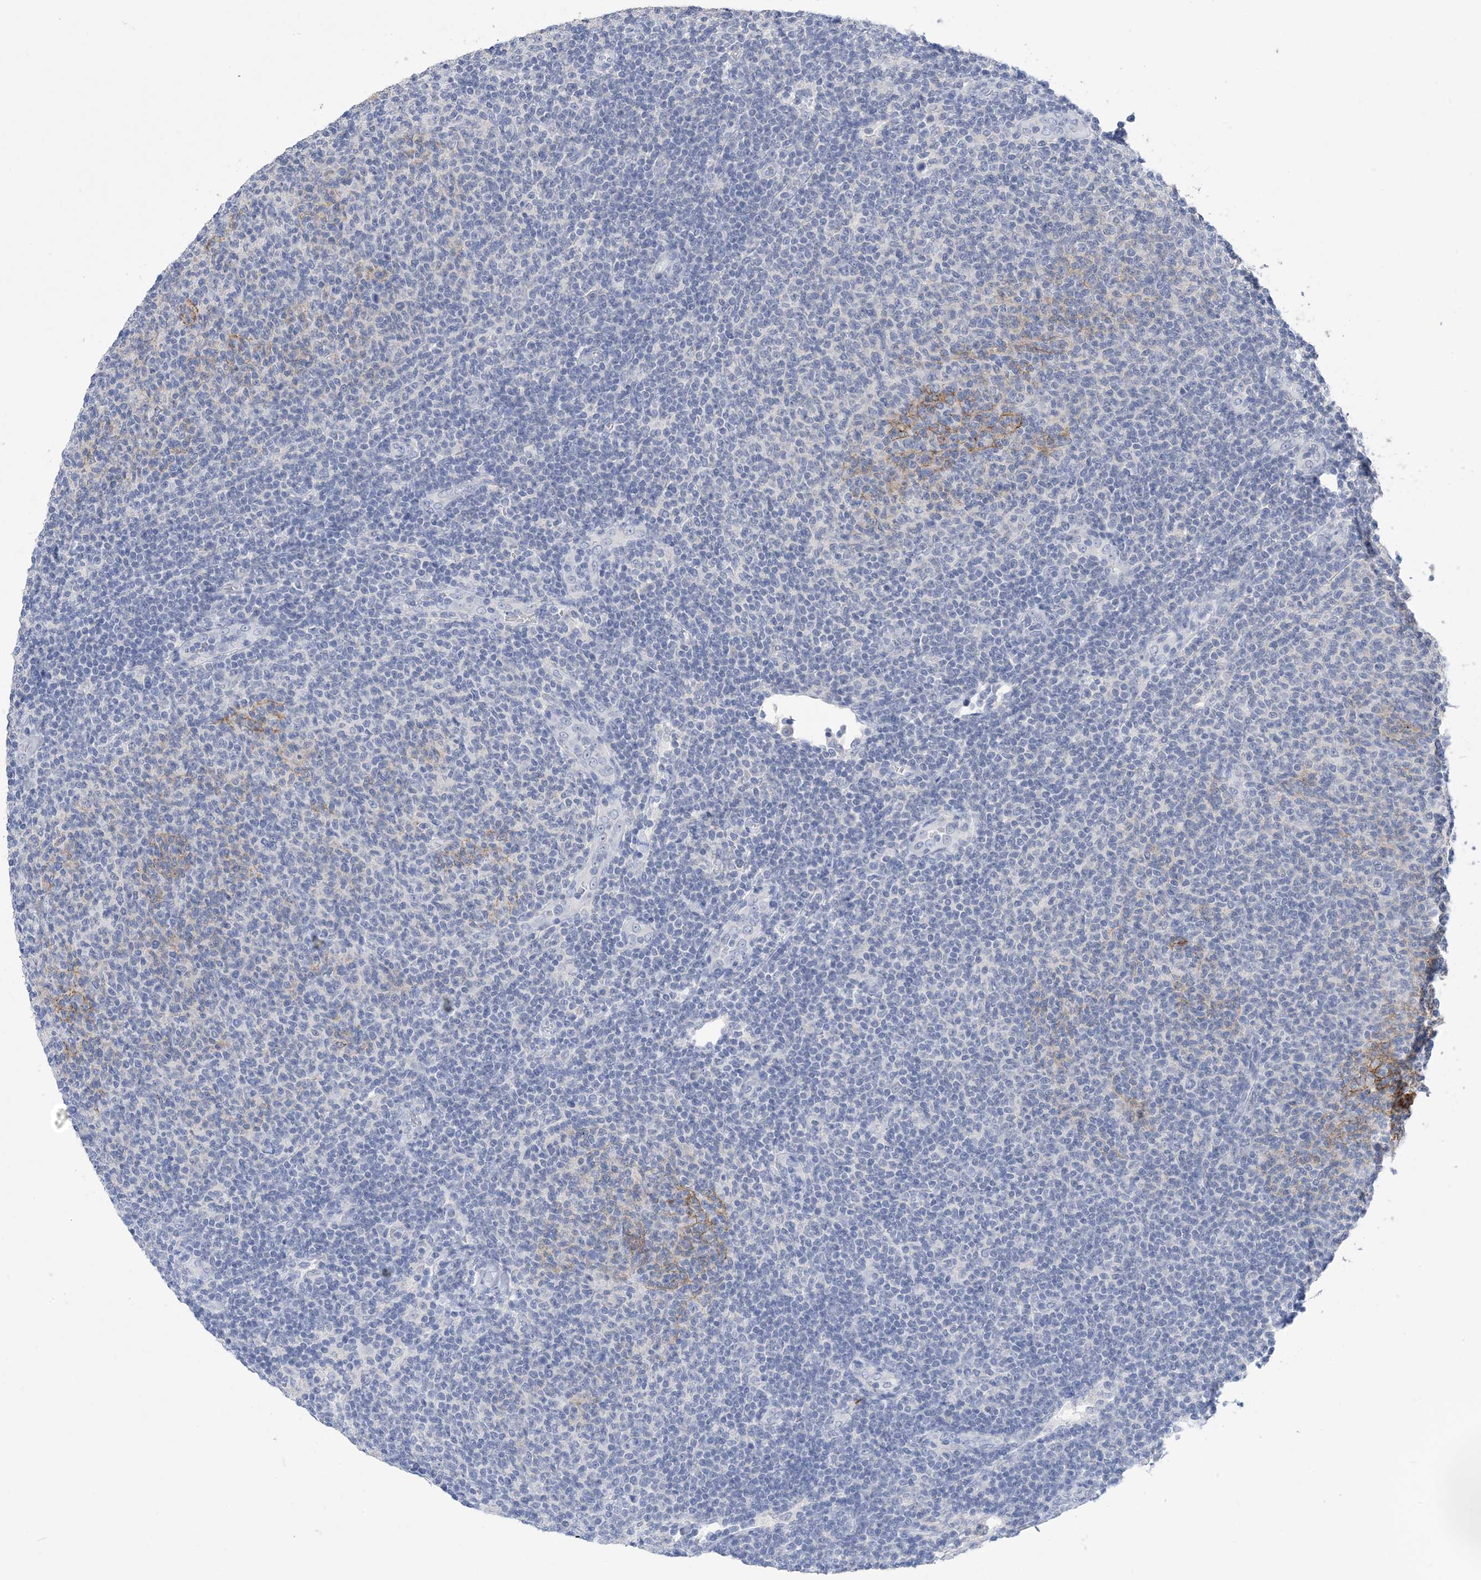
{"staining": {"intensity": "negative", "quantity": "none", "location": "none"}, "tissue": "lymphoma", "cell_type": "Tumor cells", "image_type": "cancer", "snomed": [{"axis": "morphology", "description": "Malignant lymphoma, non-Hodgkin's type, Low grade"}, {"axis": "topography", "description": "Lymph node"}], "caption": "Immunohistochemistry of human lymphoma demonstrates no expression in tumor cells. (Immunohistochemistry, brightfield microscopy, high magnification).", "gene": "DSC3", "patient": {"sex": "male", "age": 66}}